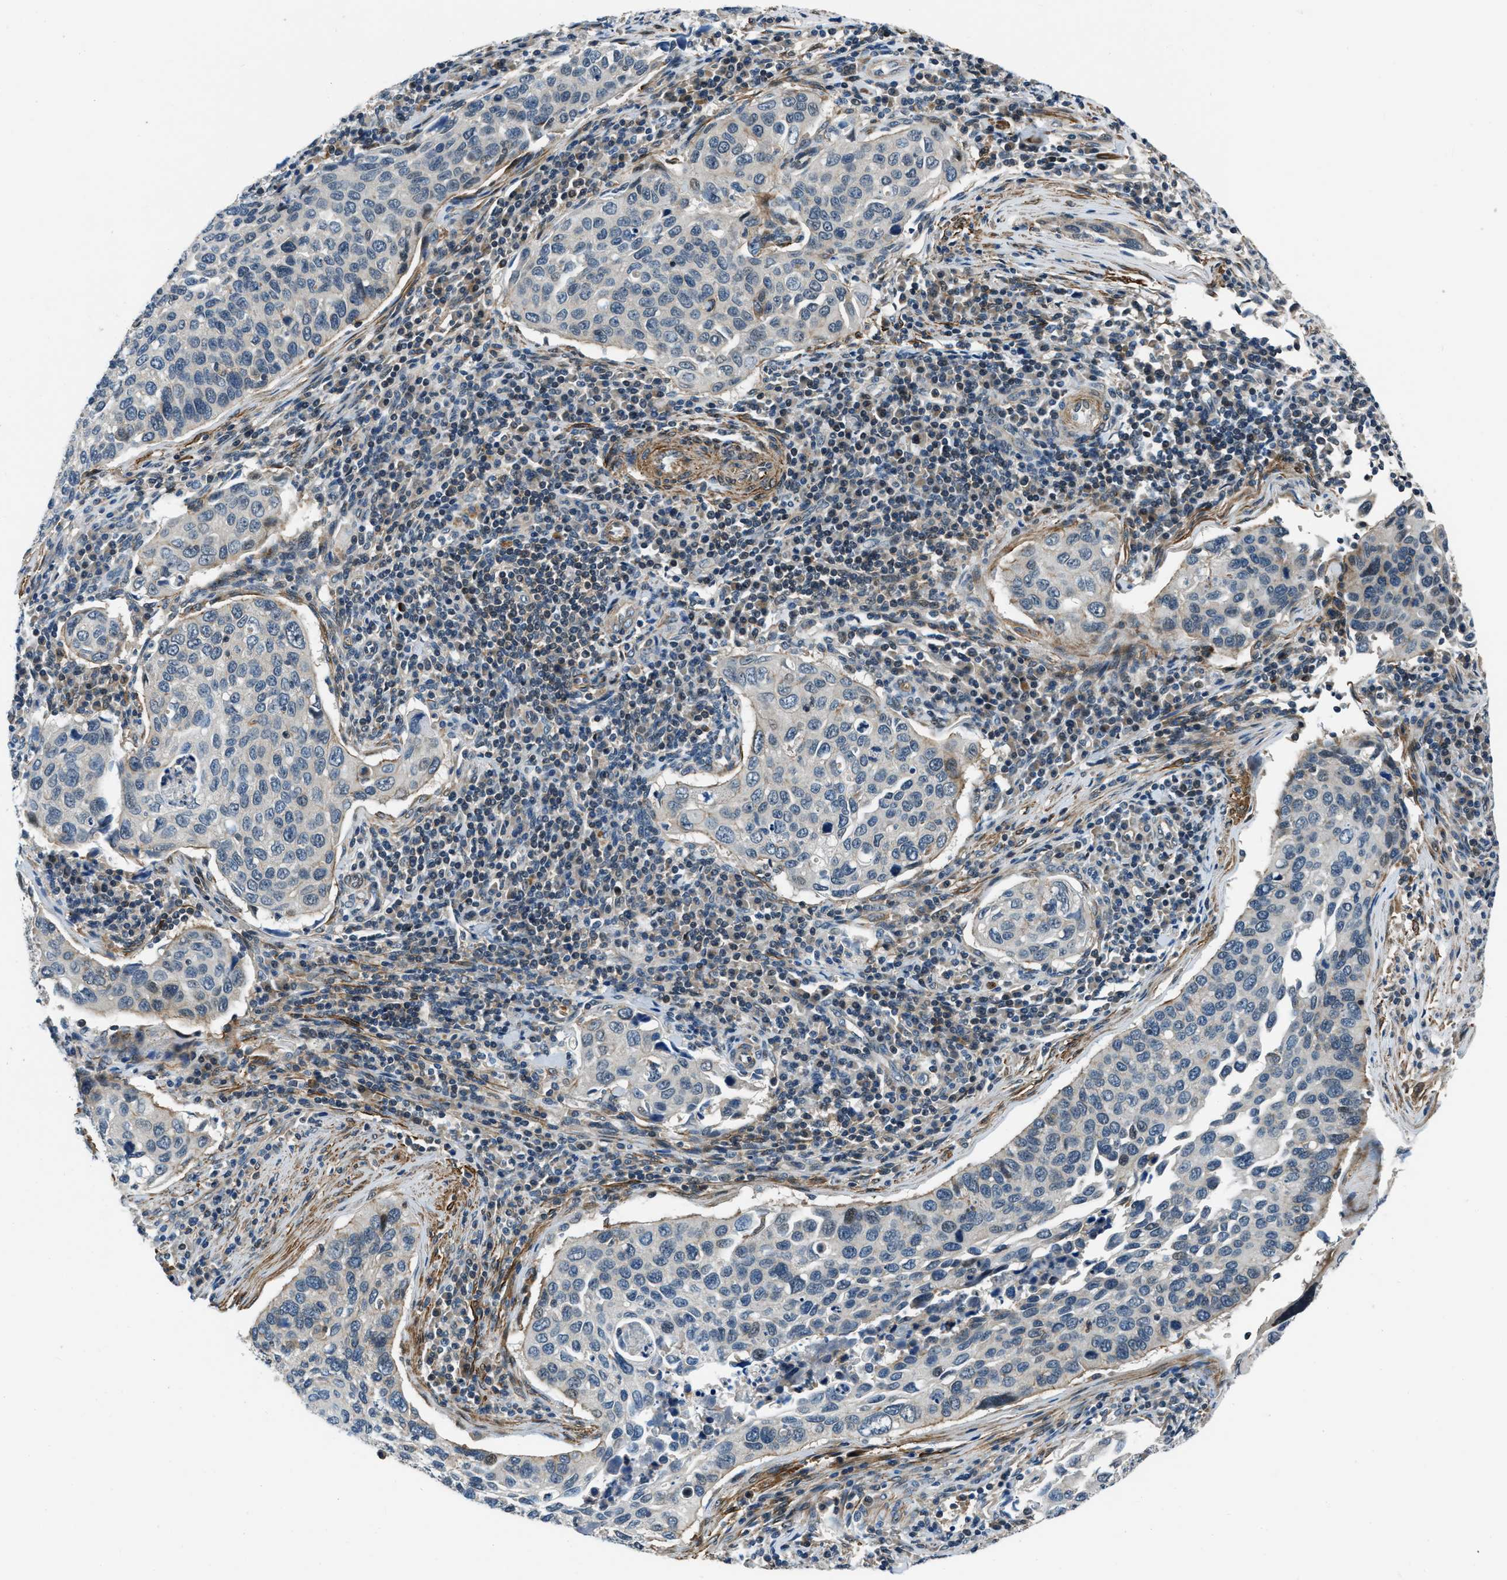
{"staining": {"intensity": "moderate", "quantity": "<25%", "location": "nuclear"}, "tissue": "cervical cancer", "cell_type": "Tumor cells", "image_type": "cancer", "snomed": [{"axis": "morphology", "description": "Squamous cell carcinoma, NOS"}, {"axis": "topography", "description": "Cervix"}], "caption": "Cervical squamous cell carcinoma stained with DAB (3,3'-diaminobenzidine) immunohistochemistry demonstrates low levels of moderate nuclear positivity in approximately <25% of tumor cells.", "gene": "NUDCD3", "patient": {"sex": "female", "age": 53}}